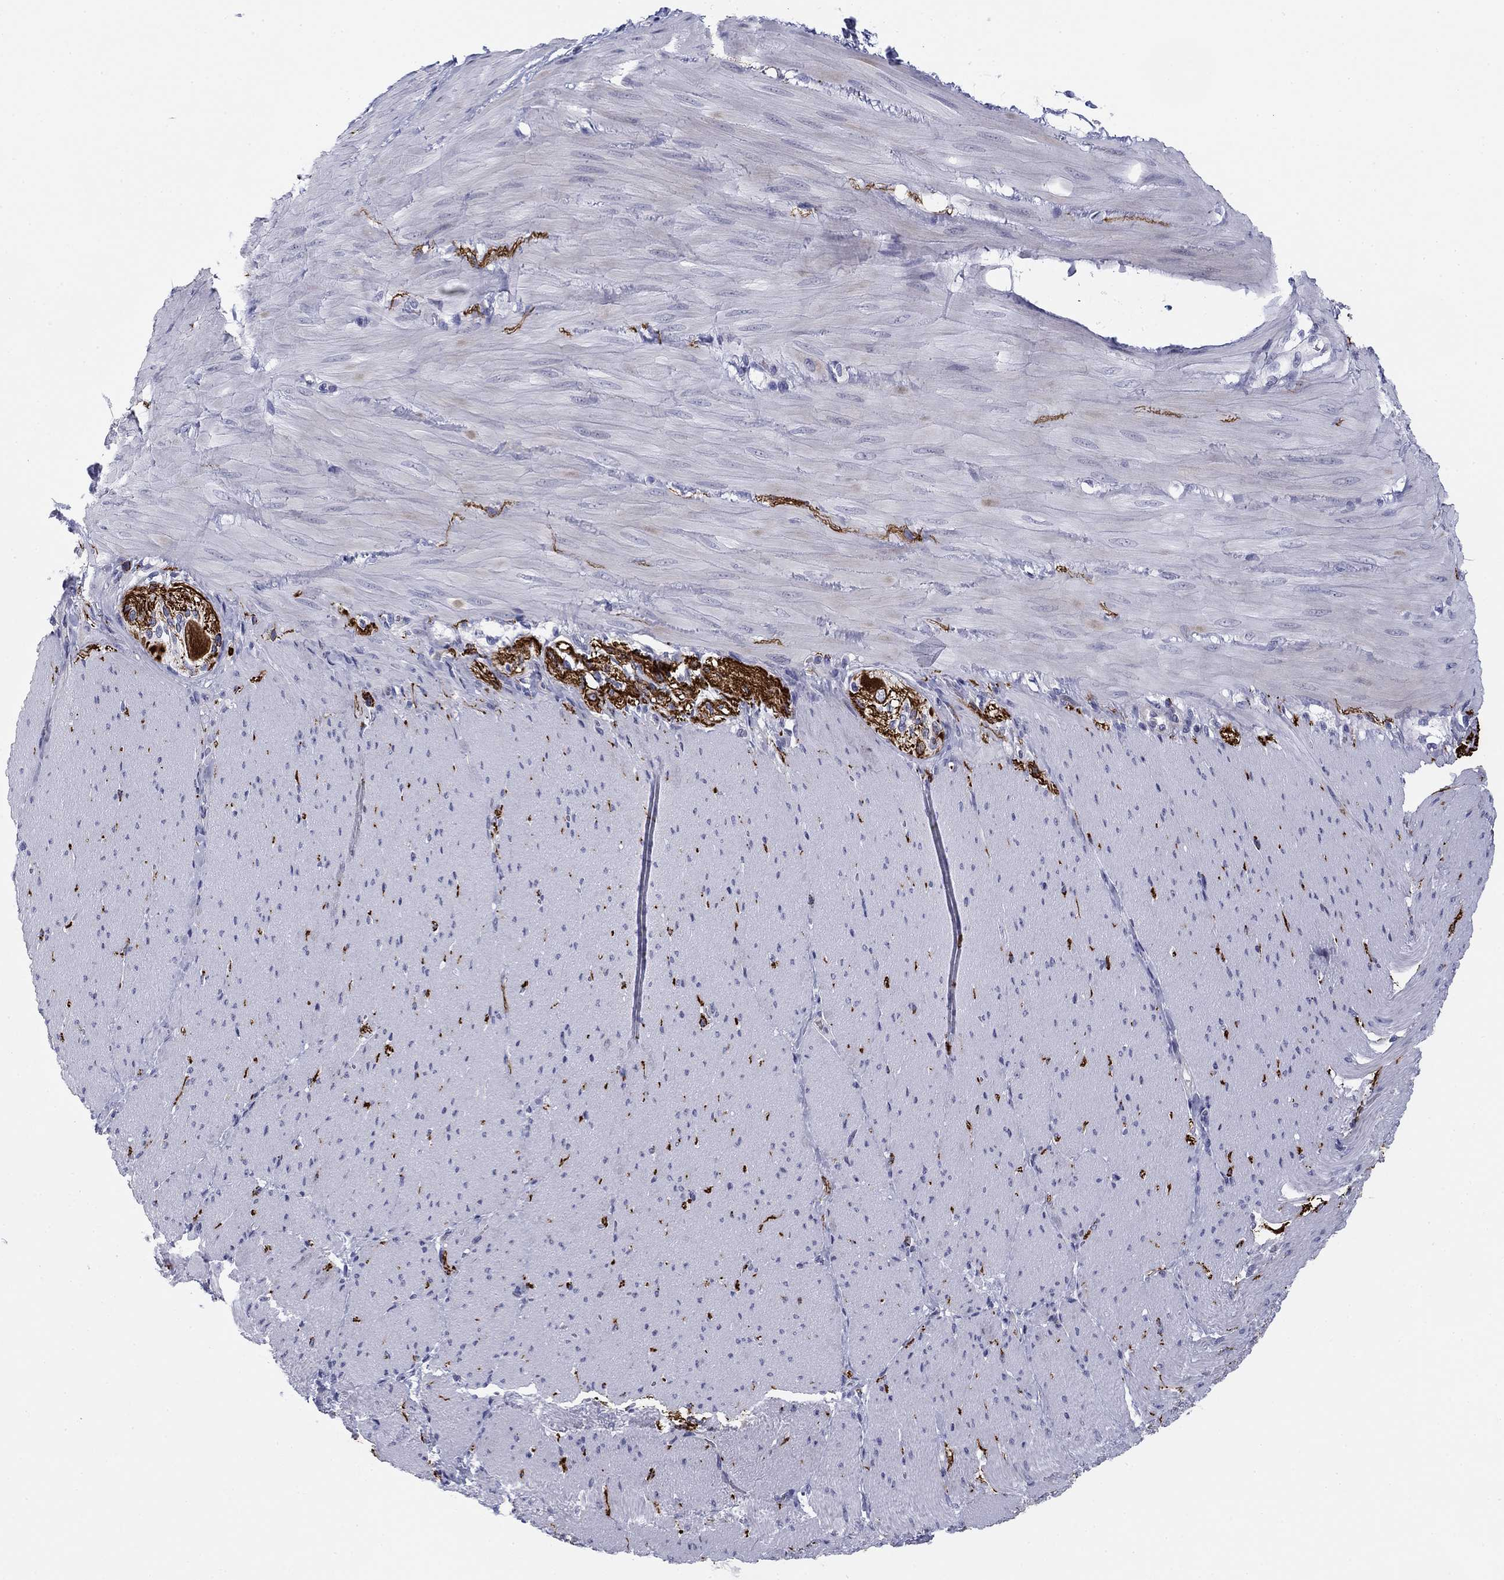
{"staining": {"intensity": "negative", "quantity": "none", "location": "none"}, "tissue": "soft tissue", "cell_type": "Fibroblasts", "image_type": "normal", "snomed": [{"axis": "morphology", "description": "Normal tissue, NOS"}, {"axis": "topography", "description": "Smooth muscle"}, {"axis": "topography", "description": "Duodenum"}, {"axis": "topography", "description": "Peripheral nerve tissue"}], "caption": "This is an immunohistochemistry photomicrograph of benign human soft tissue. There is no expression in fibroblasts.", "gene": "PRPH", "patient": {"sex": "female", "age": 61}}